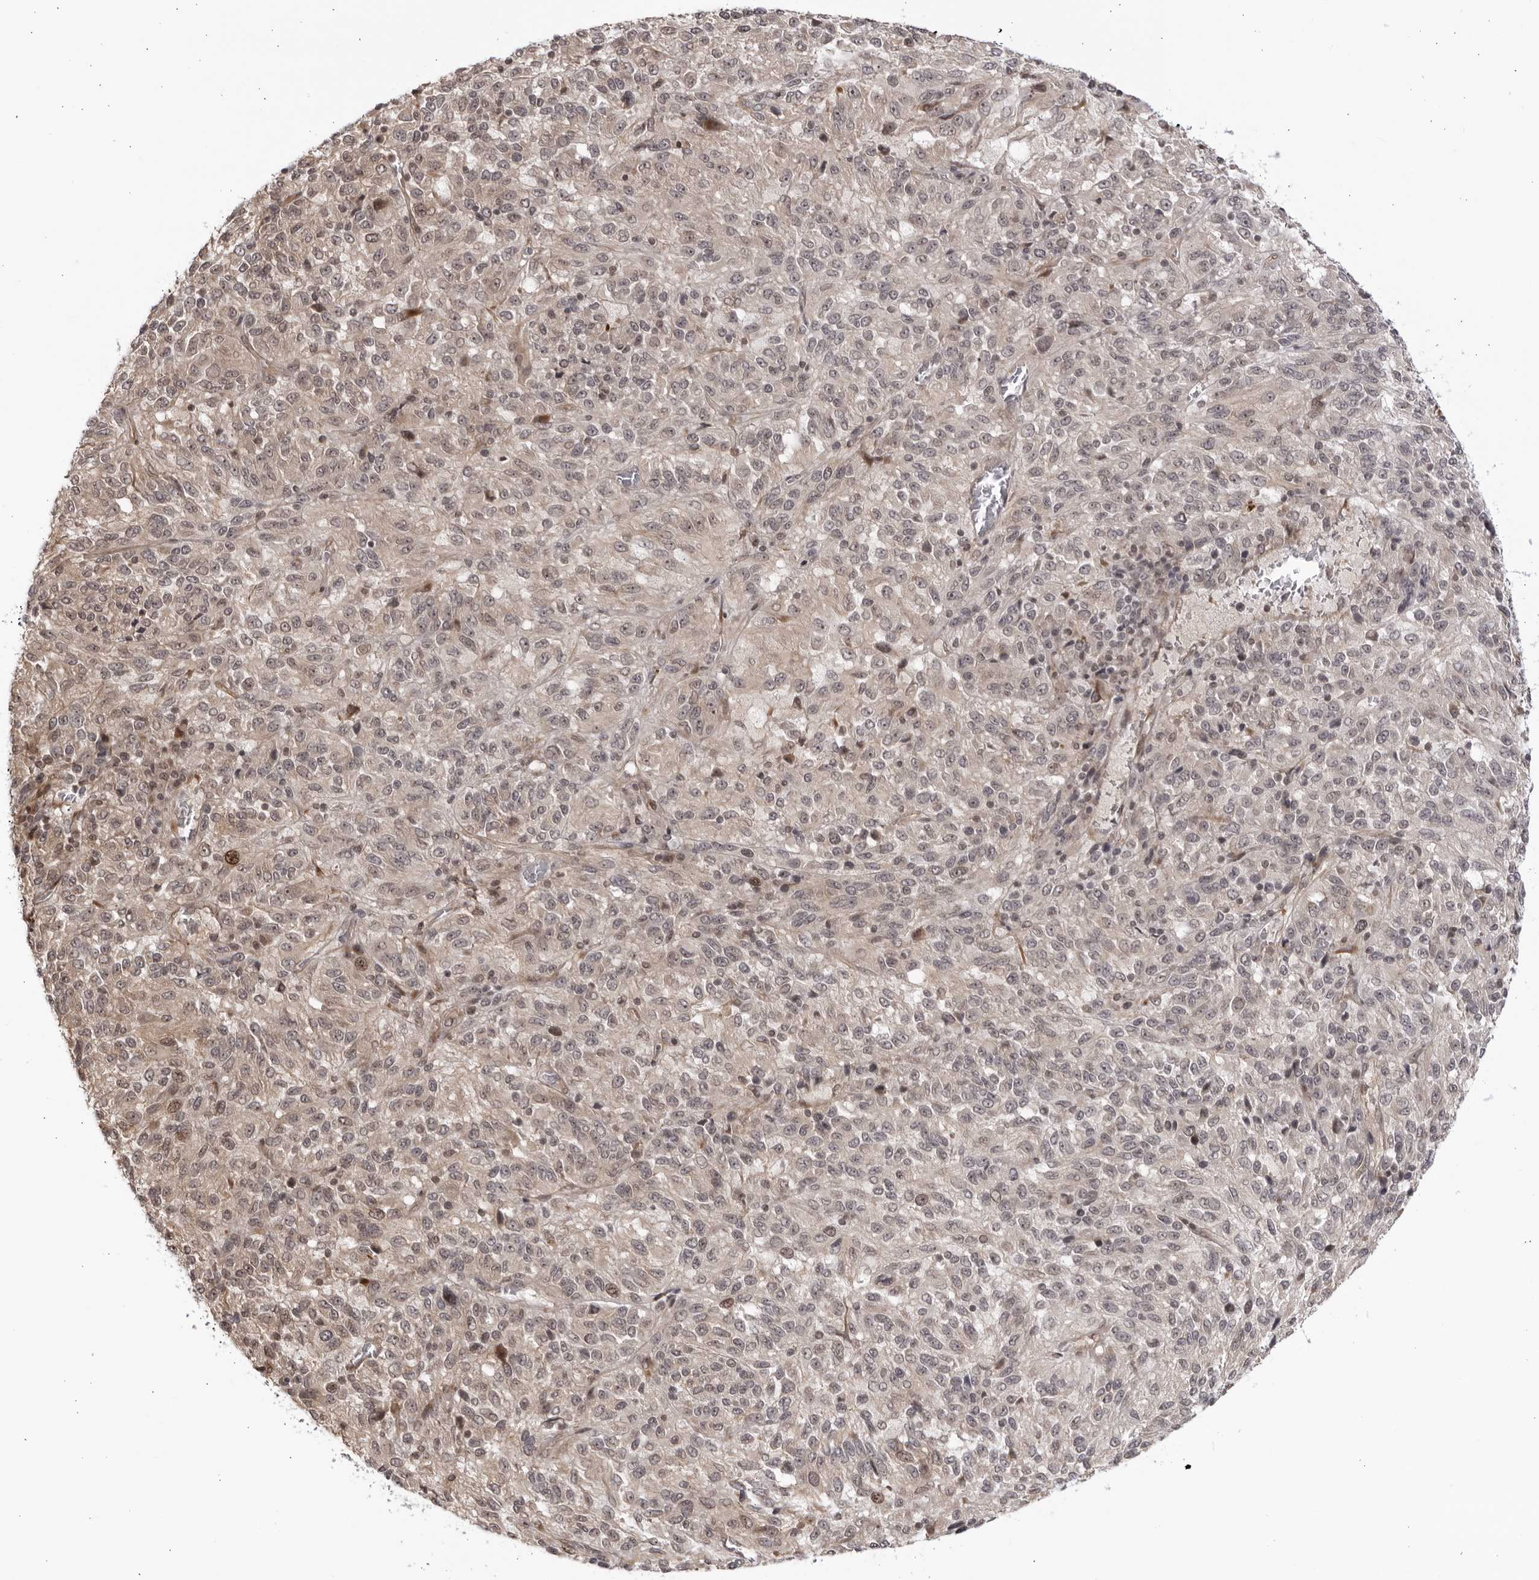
{"staining": {"intensity": "moderate", "quantity": "<25%", "location": "nuclear"}, "tissue": "melanoma", "cell_type": "Tumor cells", "image_type": "cancer", "snomed": [{"axis": "morphology", "description": "Malignant melanoma, Metastatic site"}, {"axis": "topography", "description": "Lung"}], "caption": "Protein staining demonstrates moderate nuclear staining in about <25% of tumor cells in melanoma.", "gene": "CNBD1", "patient": {"sex": "male", "age": 64}}